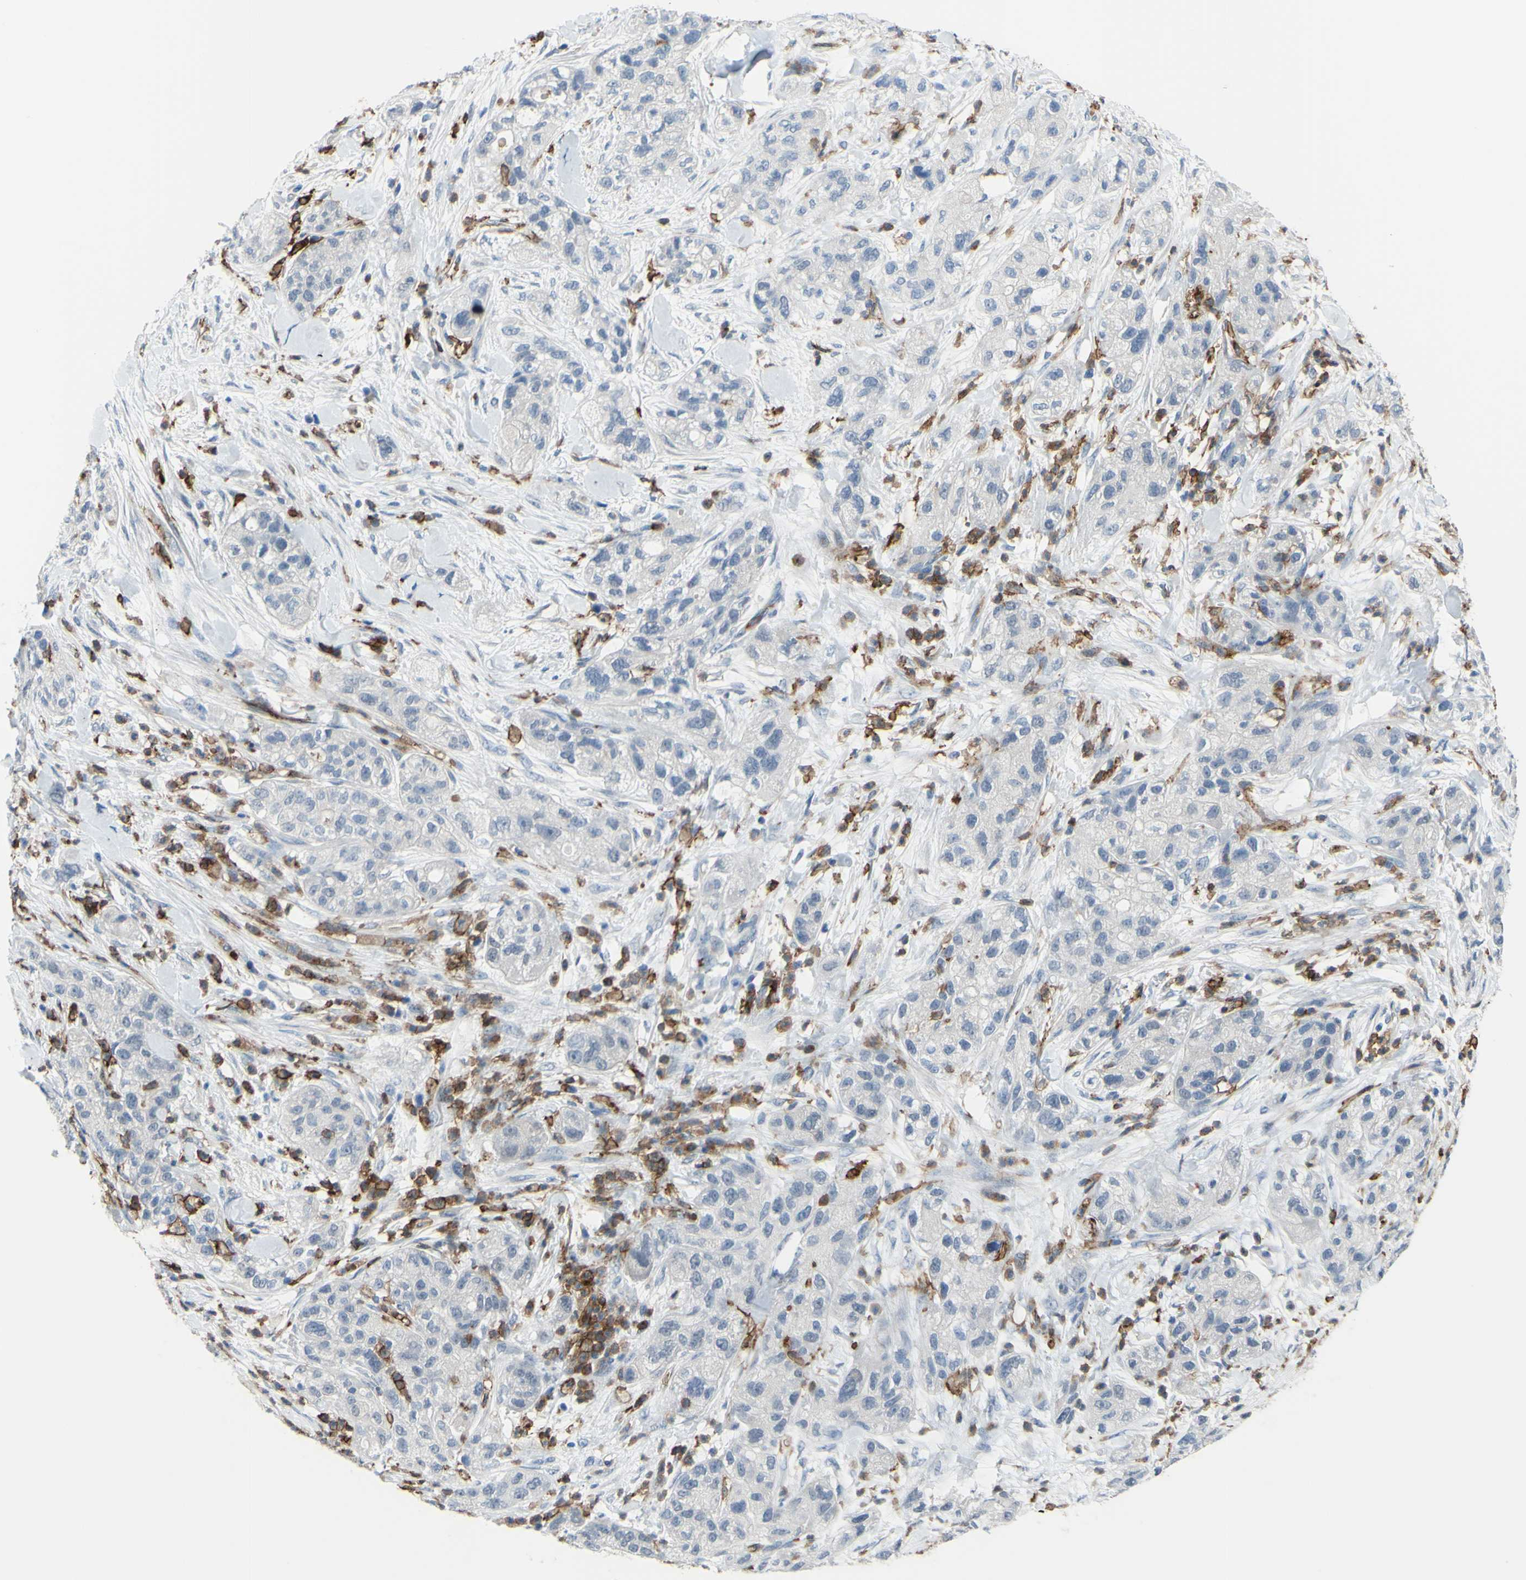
{"staining": {"intensity": "negative", "quantity": "none", "location": "none"}, "tissue": "pancreatic cancer", "cell_type": "Tumor cells", "image_type": "cancer", "snomed": [{"axis": "morphology", "description": "Adenocarcinoma, NOS"}, {"axis": "topography", "description": "Pancreas"}], "caption": "DAB immunohistochemical staining of adenocarcinoma (pancreatic) displays no significant expression in tumor cells. (DAB (3,3'-diaminobenzidine) immunohistochemistry, high magnification).", "gene": "FCGR2A", "patient": {"sex": "female", "age": 78}}